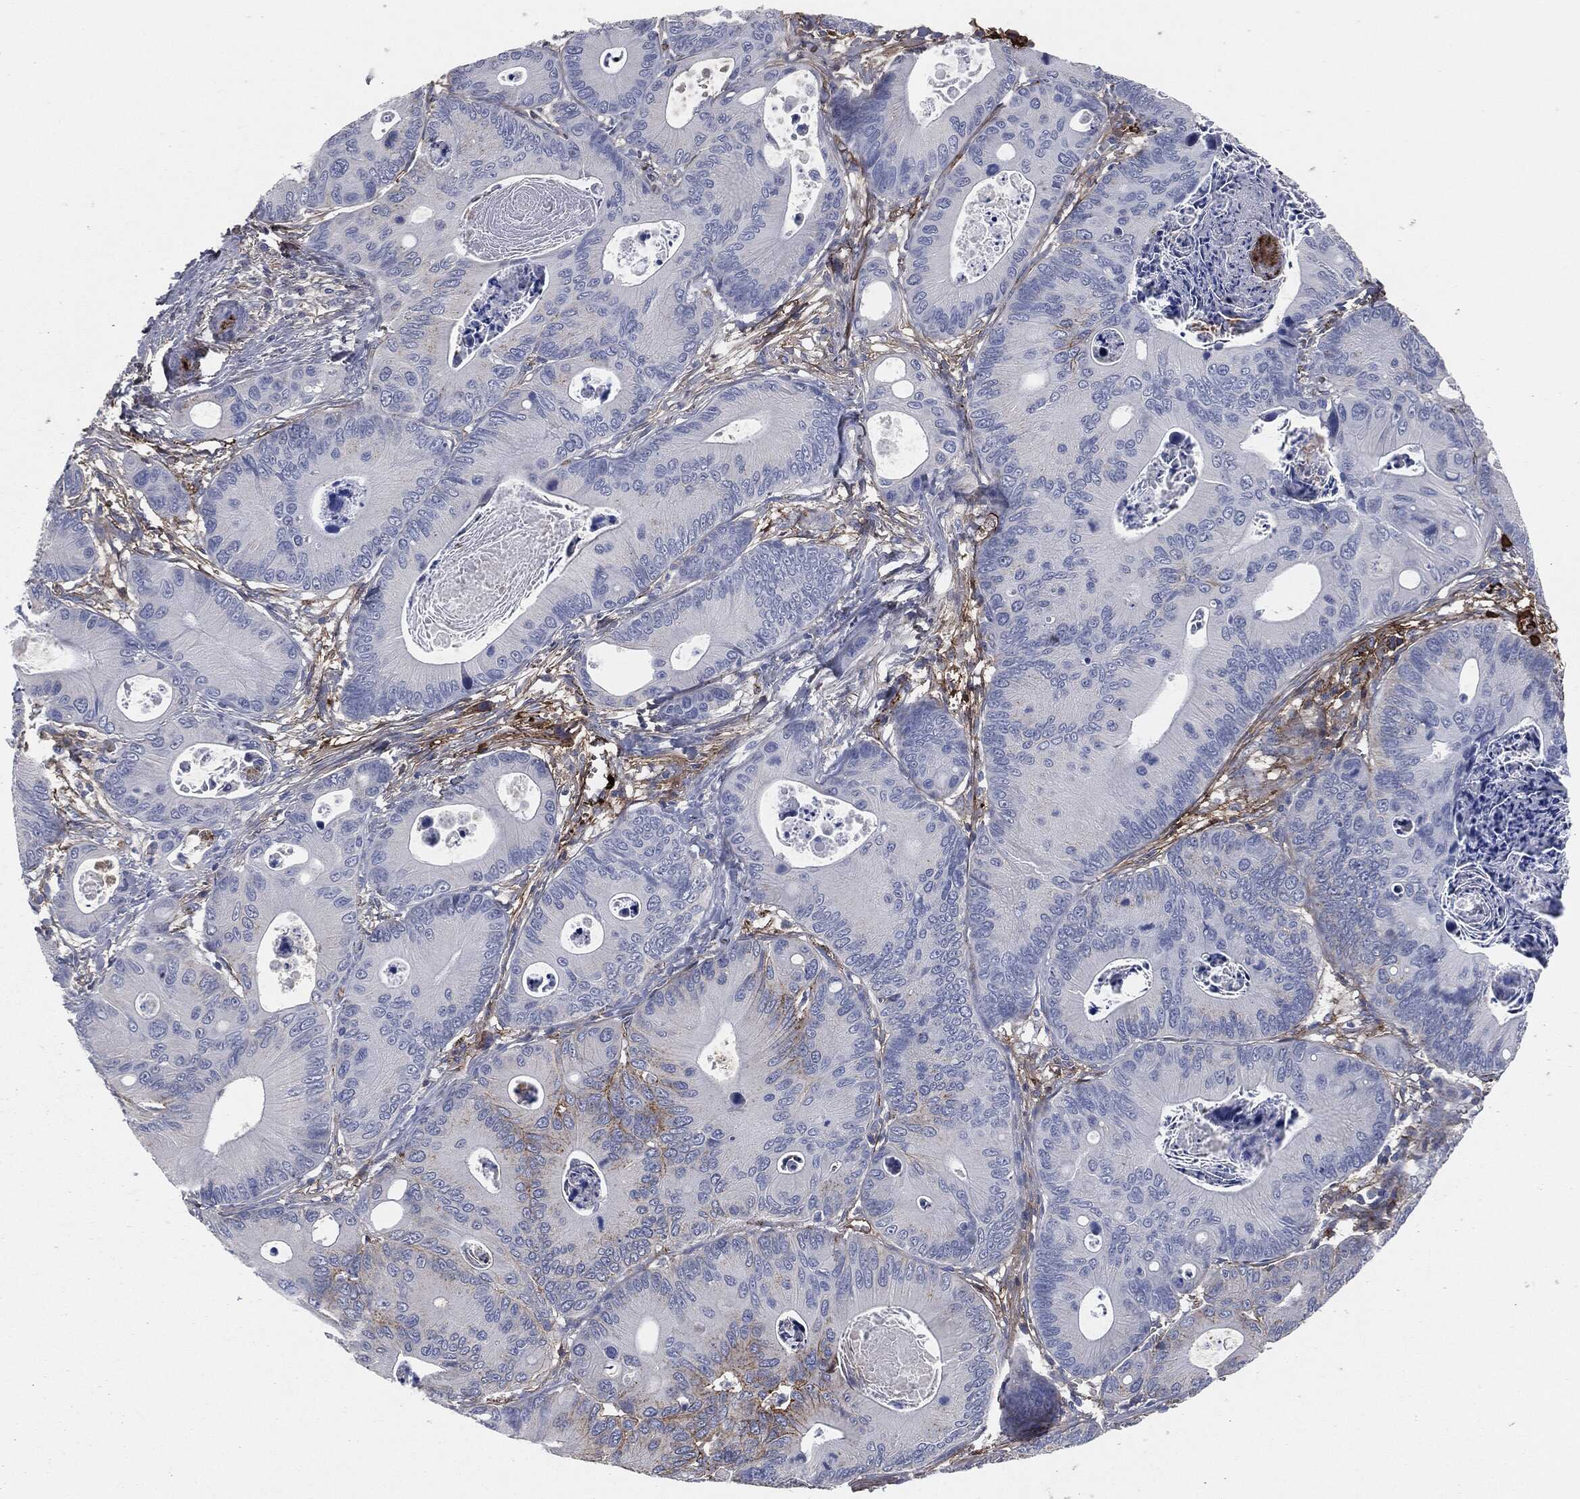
{"staining": {"intensity": "negative", "quantity": "none", "location": "none"}, "tissue": "colorectal cancer", "cell_type": "Tumor cells", "image_type": "cancer", "snomed": [{"axis": "morphology", "description": "Adenocarcinoma, NOS"}, {"axis": "topography", "description": "Colon"}], "caption": "Adenocarcinoma (colorectal) stained for a protein using immunohistochemistry (IHC) shows no expression tumor cells.", "gene": "APOB", "patient": {"sex": "female", "age": 78}}